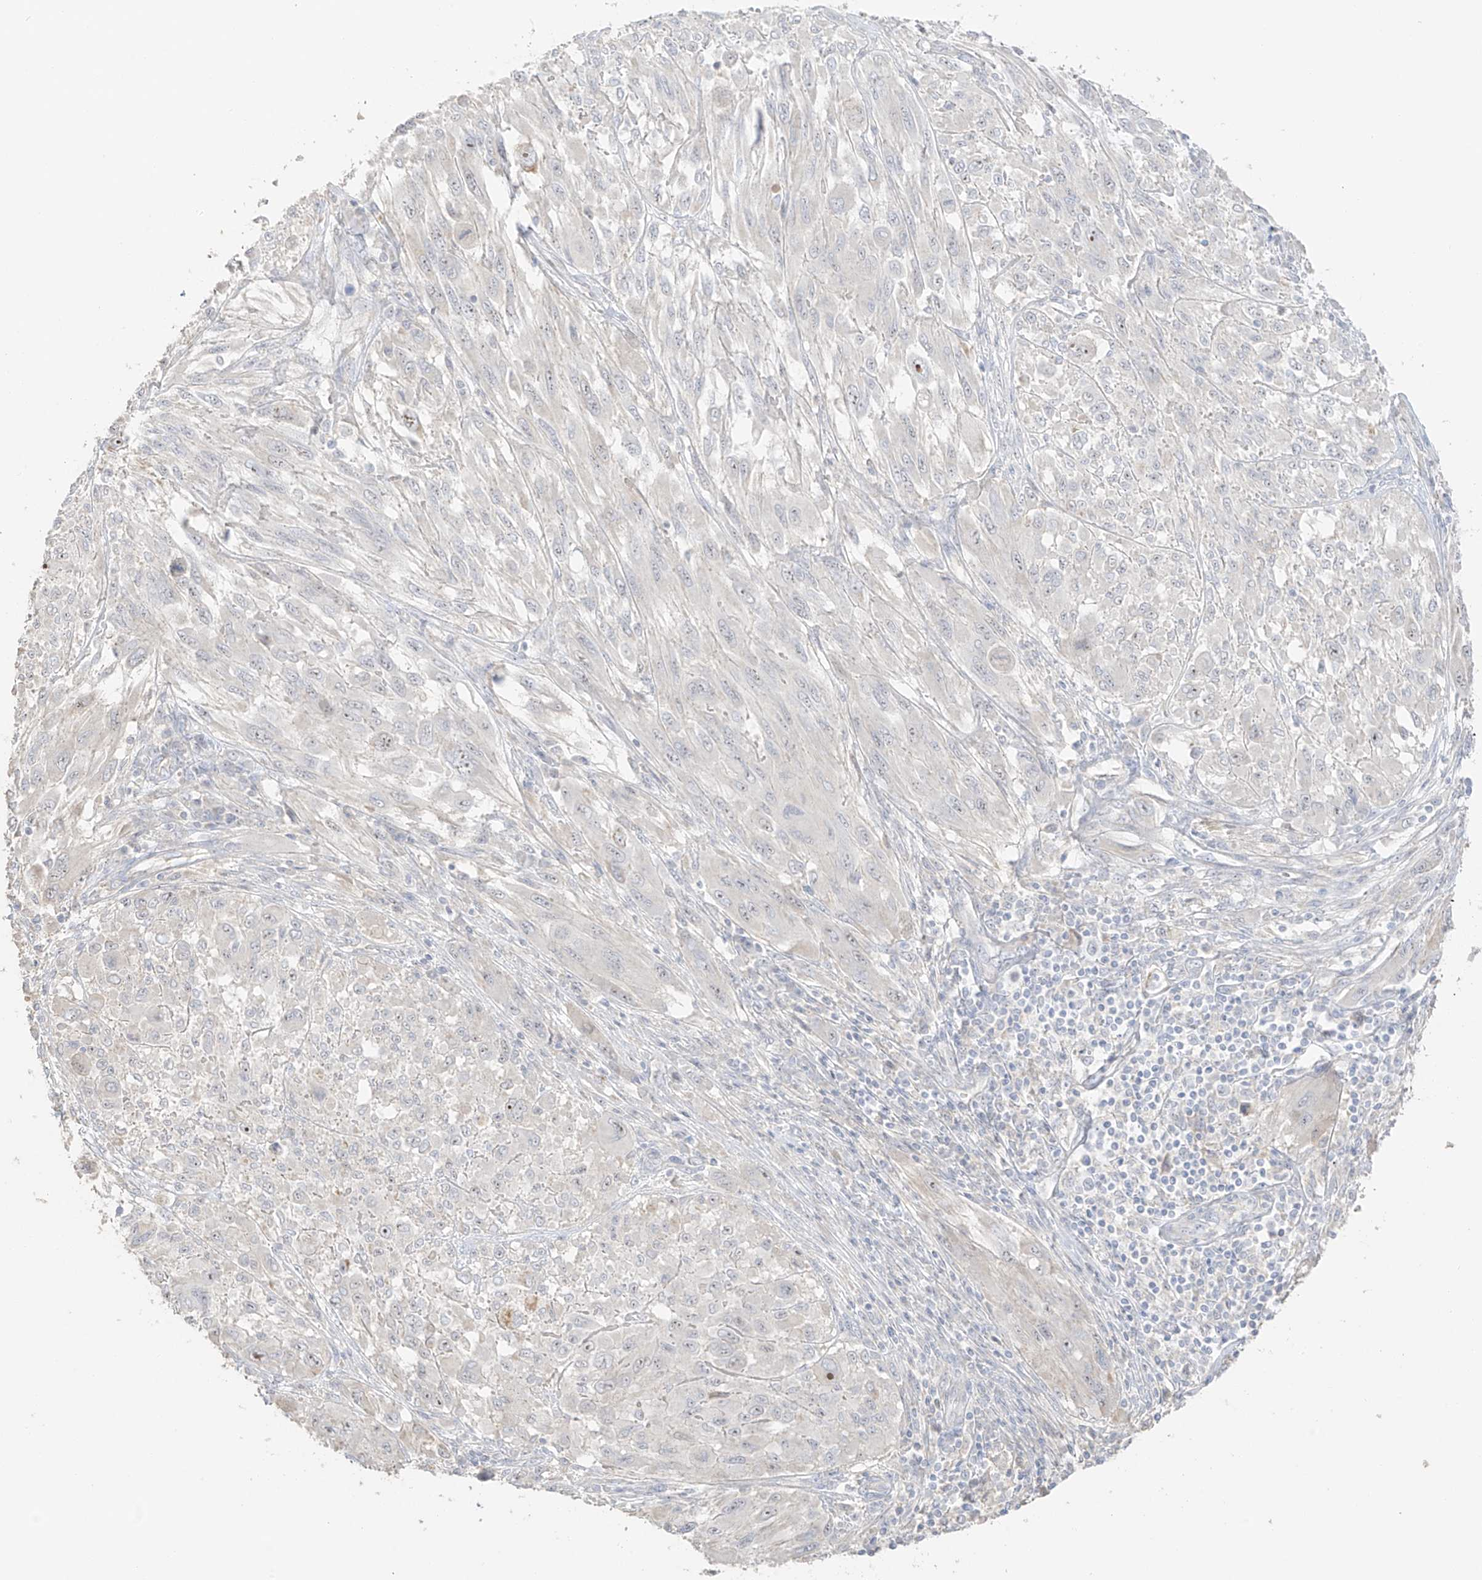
{"staining": {"intensity": "weak", "quantity": "25%-75%", "location": "nuclear"}, "tissue": "melanoma", "cell_type": "Tumor cells", "image_type": "cancer", "snomed": [{"axis": "morphology", "description": "Malignant melanoma, NOS"}, {"axis": "topography", "description": "Skin"}], "caption": "Weak nuclear positivity is seen in about 25%-75% of tumor cells in melanoma. (IHC, brightfield microscopy, high magnification).", "gene": "ZBTB41", "patient": {"sex": "female", "age": 91}}